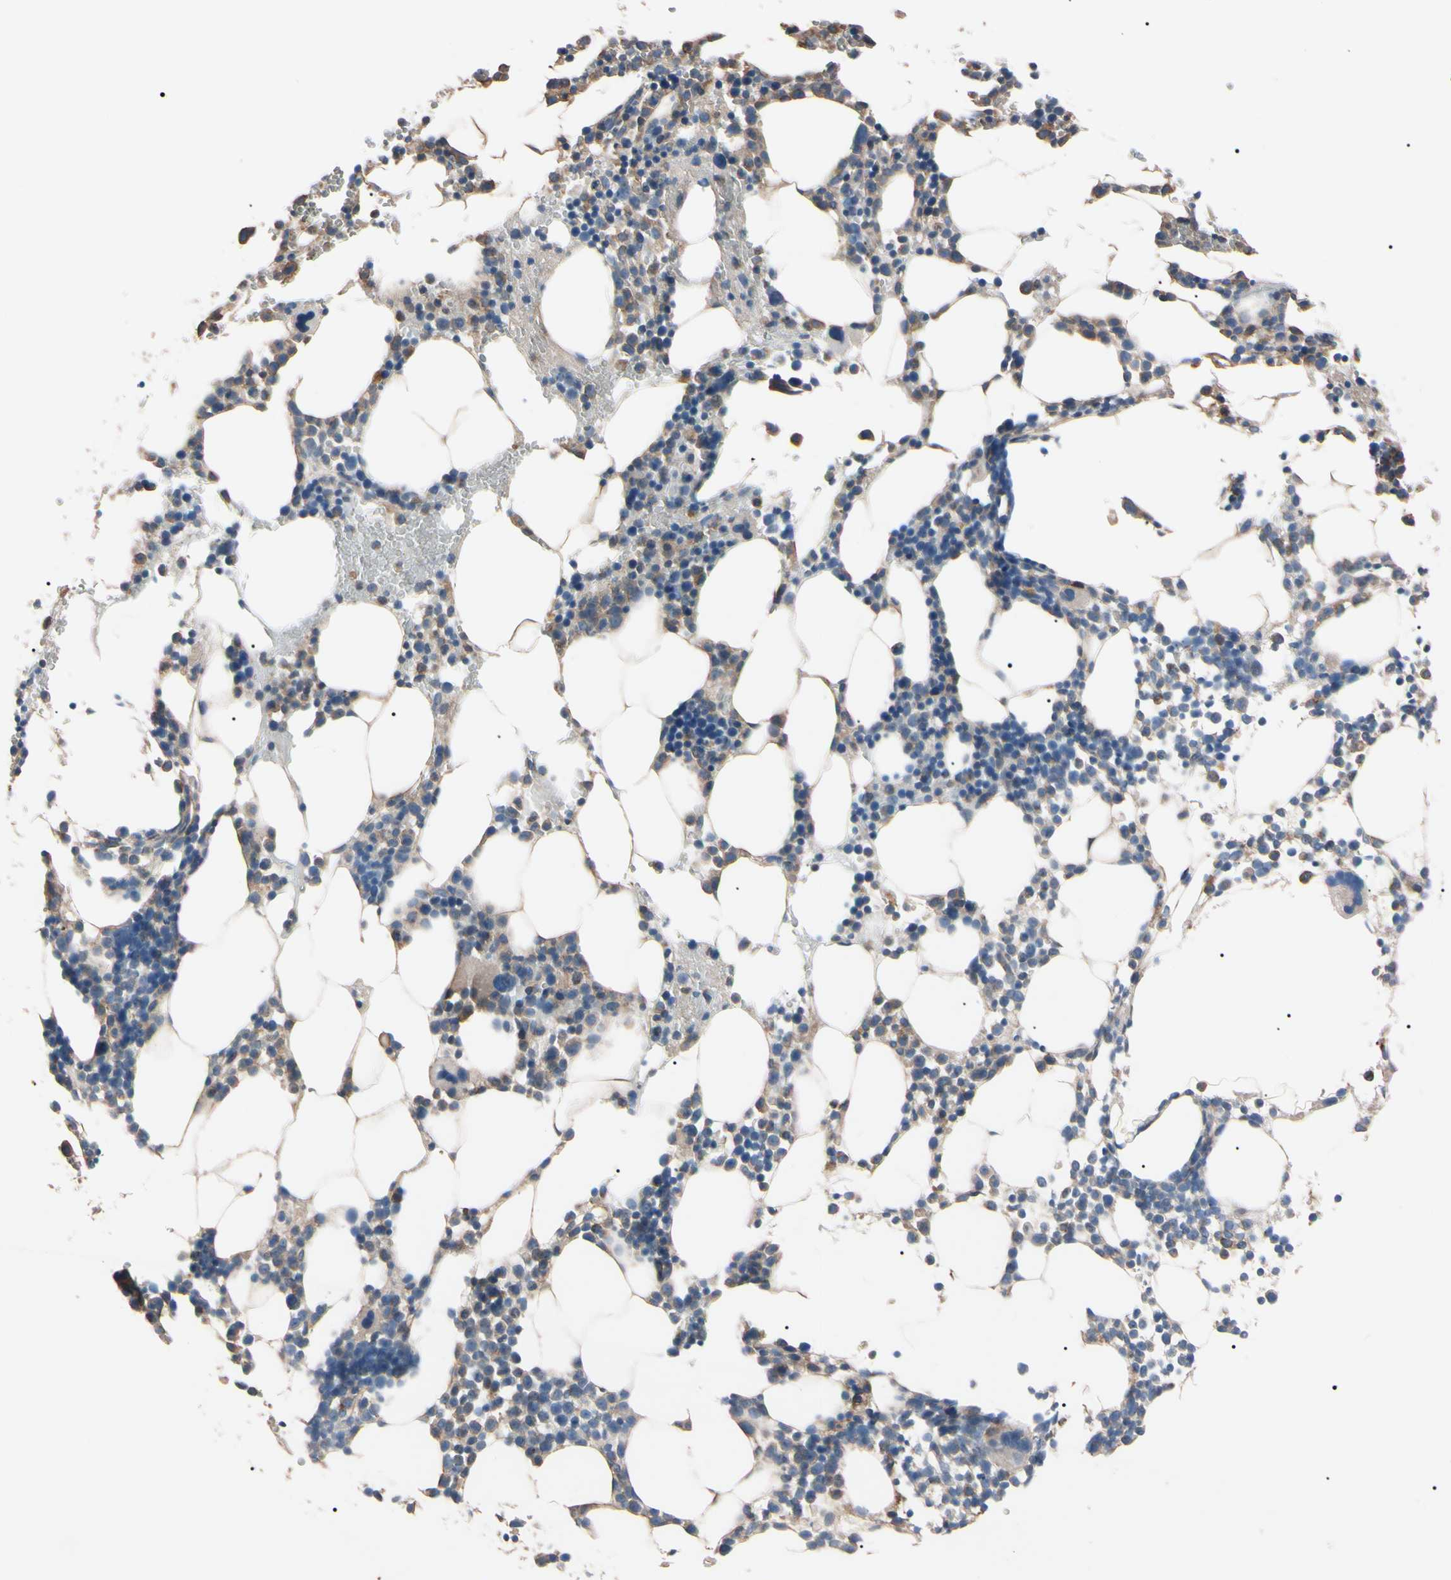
{"staining": {"intensity": "weak", "quantity": ">75%", "location": "cytoplasmic/membranous"}, "tissue": "bone marrow", "cell_type": "Hematopoietic cells", "image_type": "normal", "snomed": [{"axis": "morphology", "description": "Normal tissue, NOS"}, {"axis": "morphology", "description": "Inflammation, NOS"}, {"axis": "topography", "description": "Bone marrow"}], "caption": "DAB immunohistochemical staining of normal human bone marrow displays weak cytoplasmic/membranous protein positivity in about >75% of hematopoietic cells. The protein of interest is shown in brown color, while the nuclei are stained blue.", "gene": "PRKACA", "patient": {"sex": "male", "age": 42}}